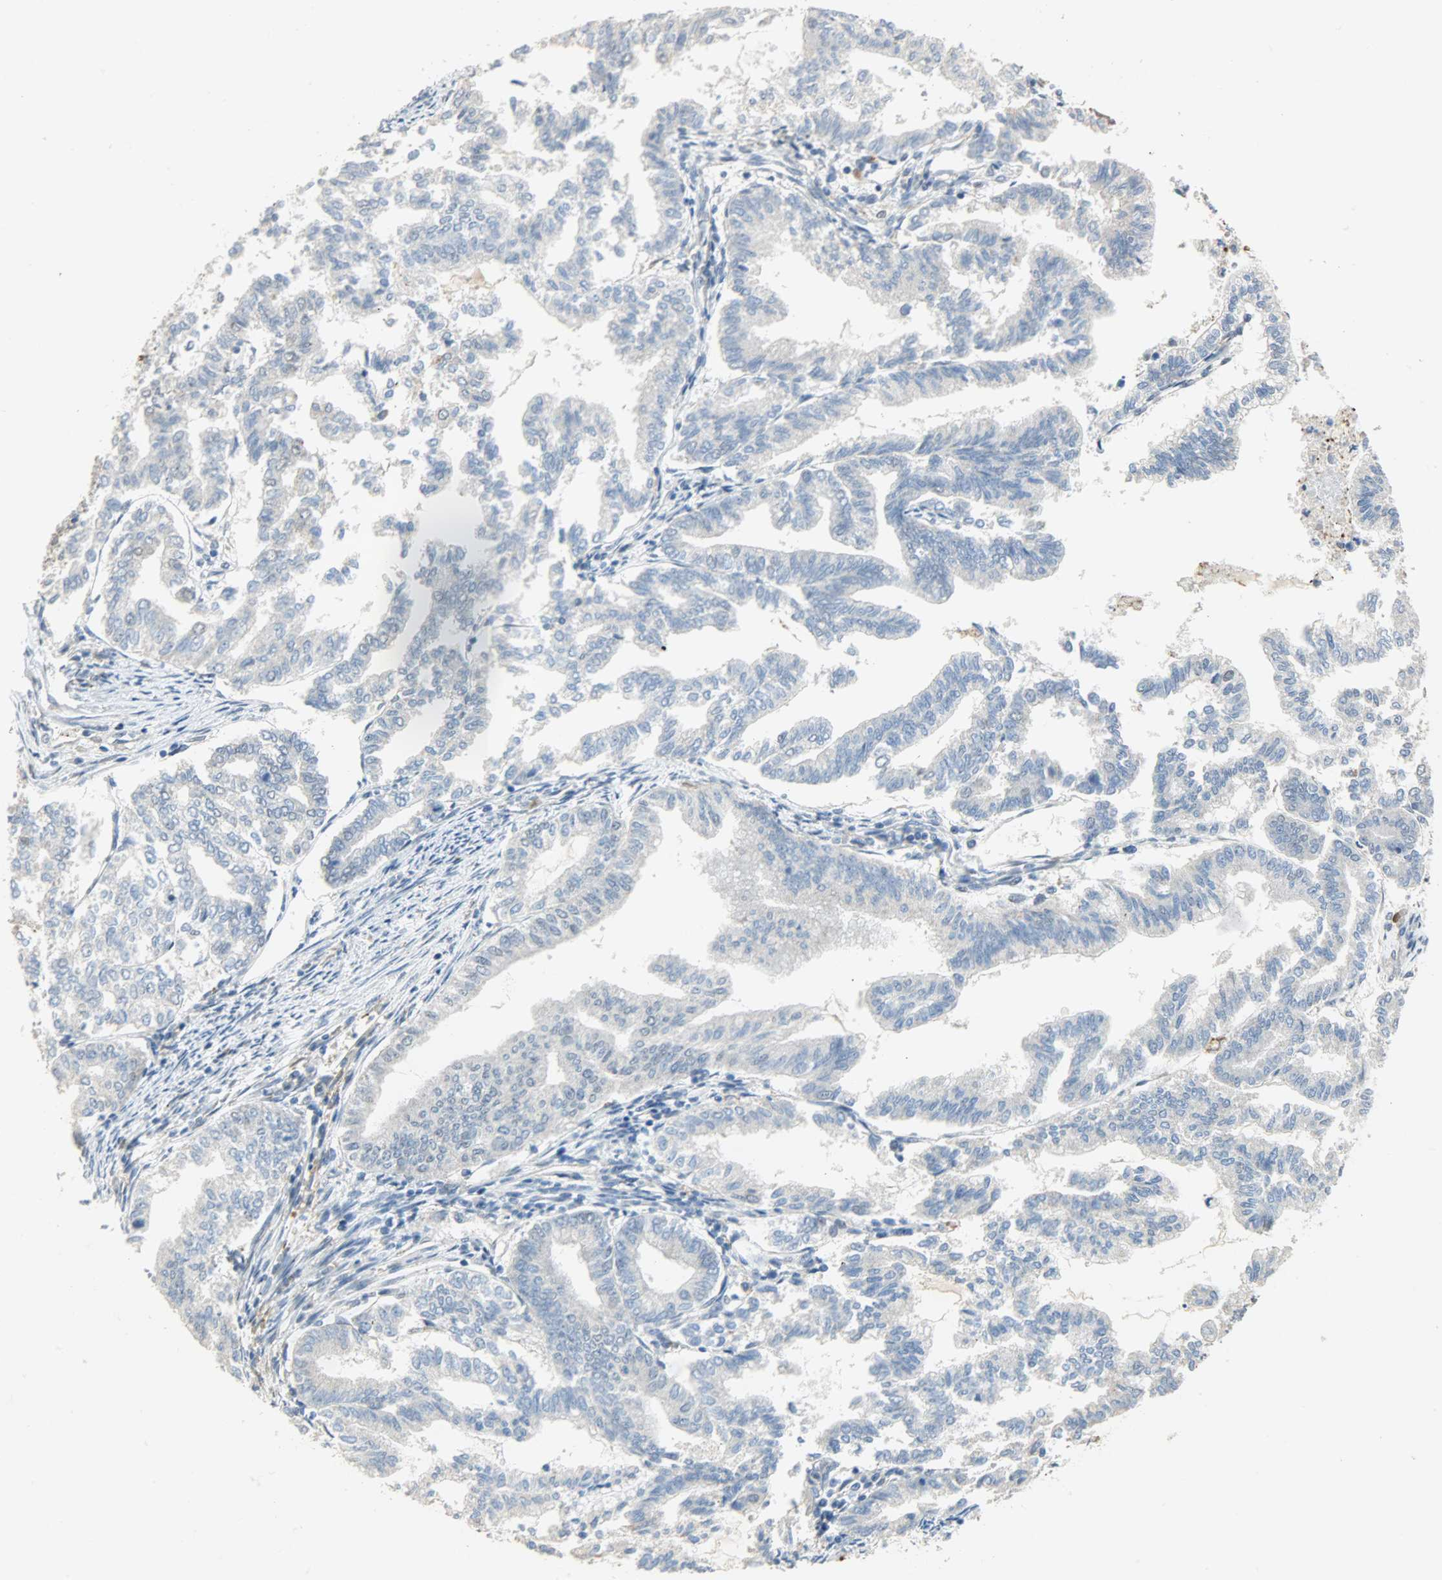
{"staining": {"intensity": "negative", "quantity": "none", "location": "none"}, "tissue": "endometrial cancer", "cell_type": "Tumor cells", "image_type": "cancer", "snomed": [{"axis": "morphology", "description": "Adenocarcinoma, NOS"}, {"axis": "topography", "description": "Endometrium"}], "caption": "This is an IHC histopathology image of human endometrial adenocarcinoma. There is no positivity in tumor cells.", "gene": "GIT2", "patient": {"sex": "female", "age": 79}}